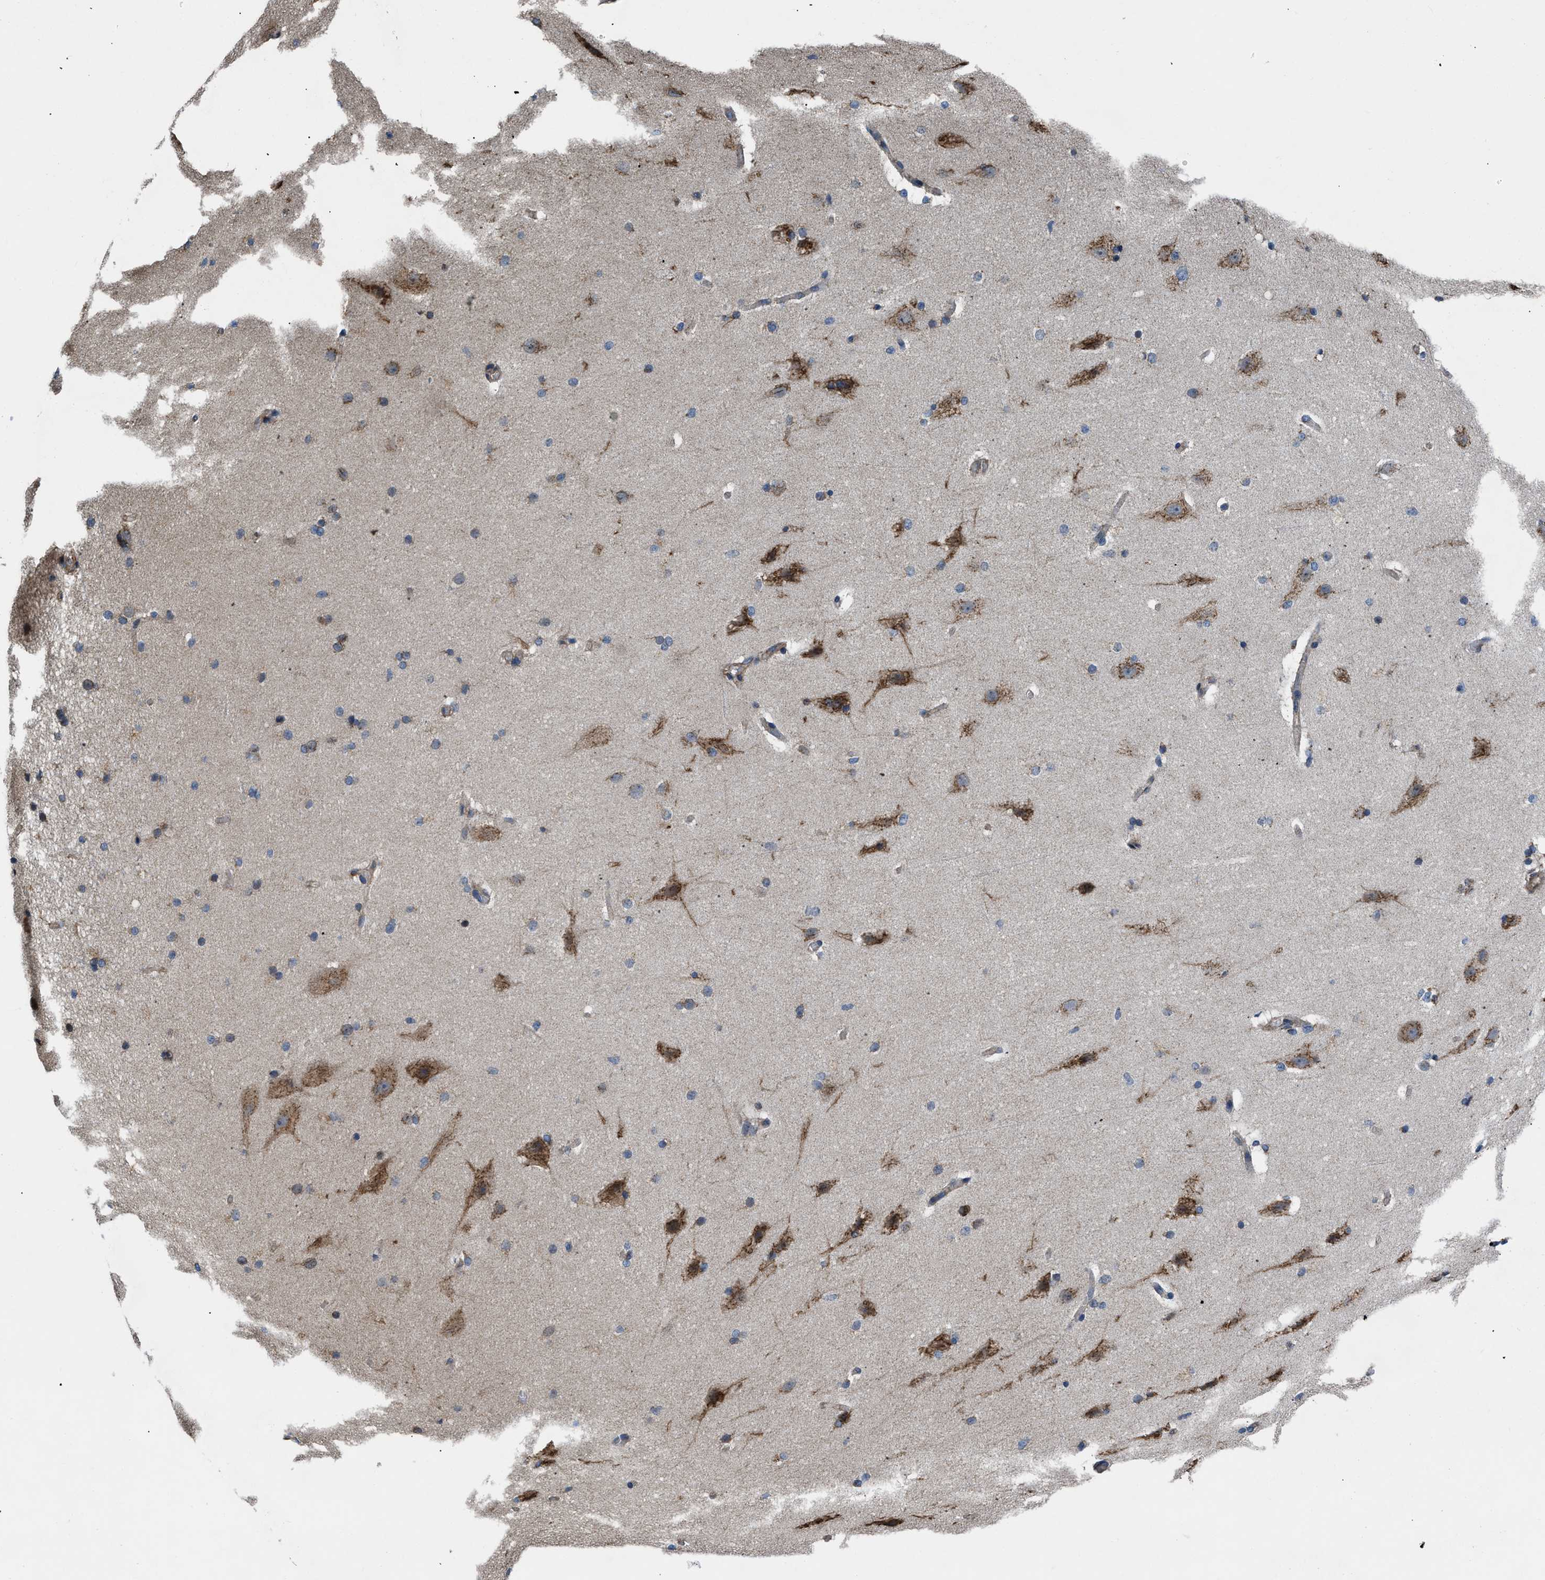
{"staining": {"intensity": "negative", "quantity": "none", "location": "none"}, "tissue": "cerebral cortex", "cell_type": "Endothelial cells", "image_type": "normal", "snomed": [{"axis": "morphology", "description": "Normal tissue, NOS"}, {"axis": "topography", "description": "Cerebral cortex"}, {"axis": "topography", "description": "Hippocampus"}], "caption": "An image of cerebral cortex stained for a protein exhibits no brown staining in endothelial cells. (DAB (3,3'-diaminobenzidine) IHC visualized using brightfield microscopy, high magnification).", "gene": "CEP128", "patient": {"sex": "female", "age": 19}}